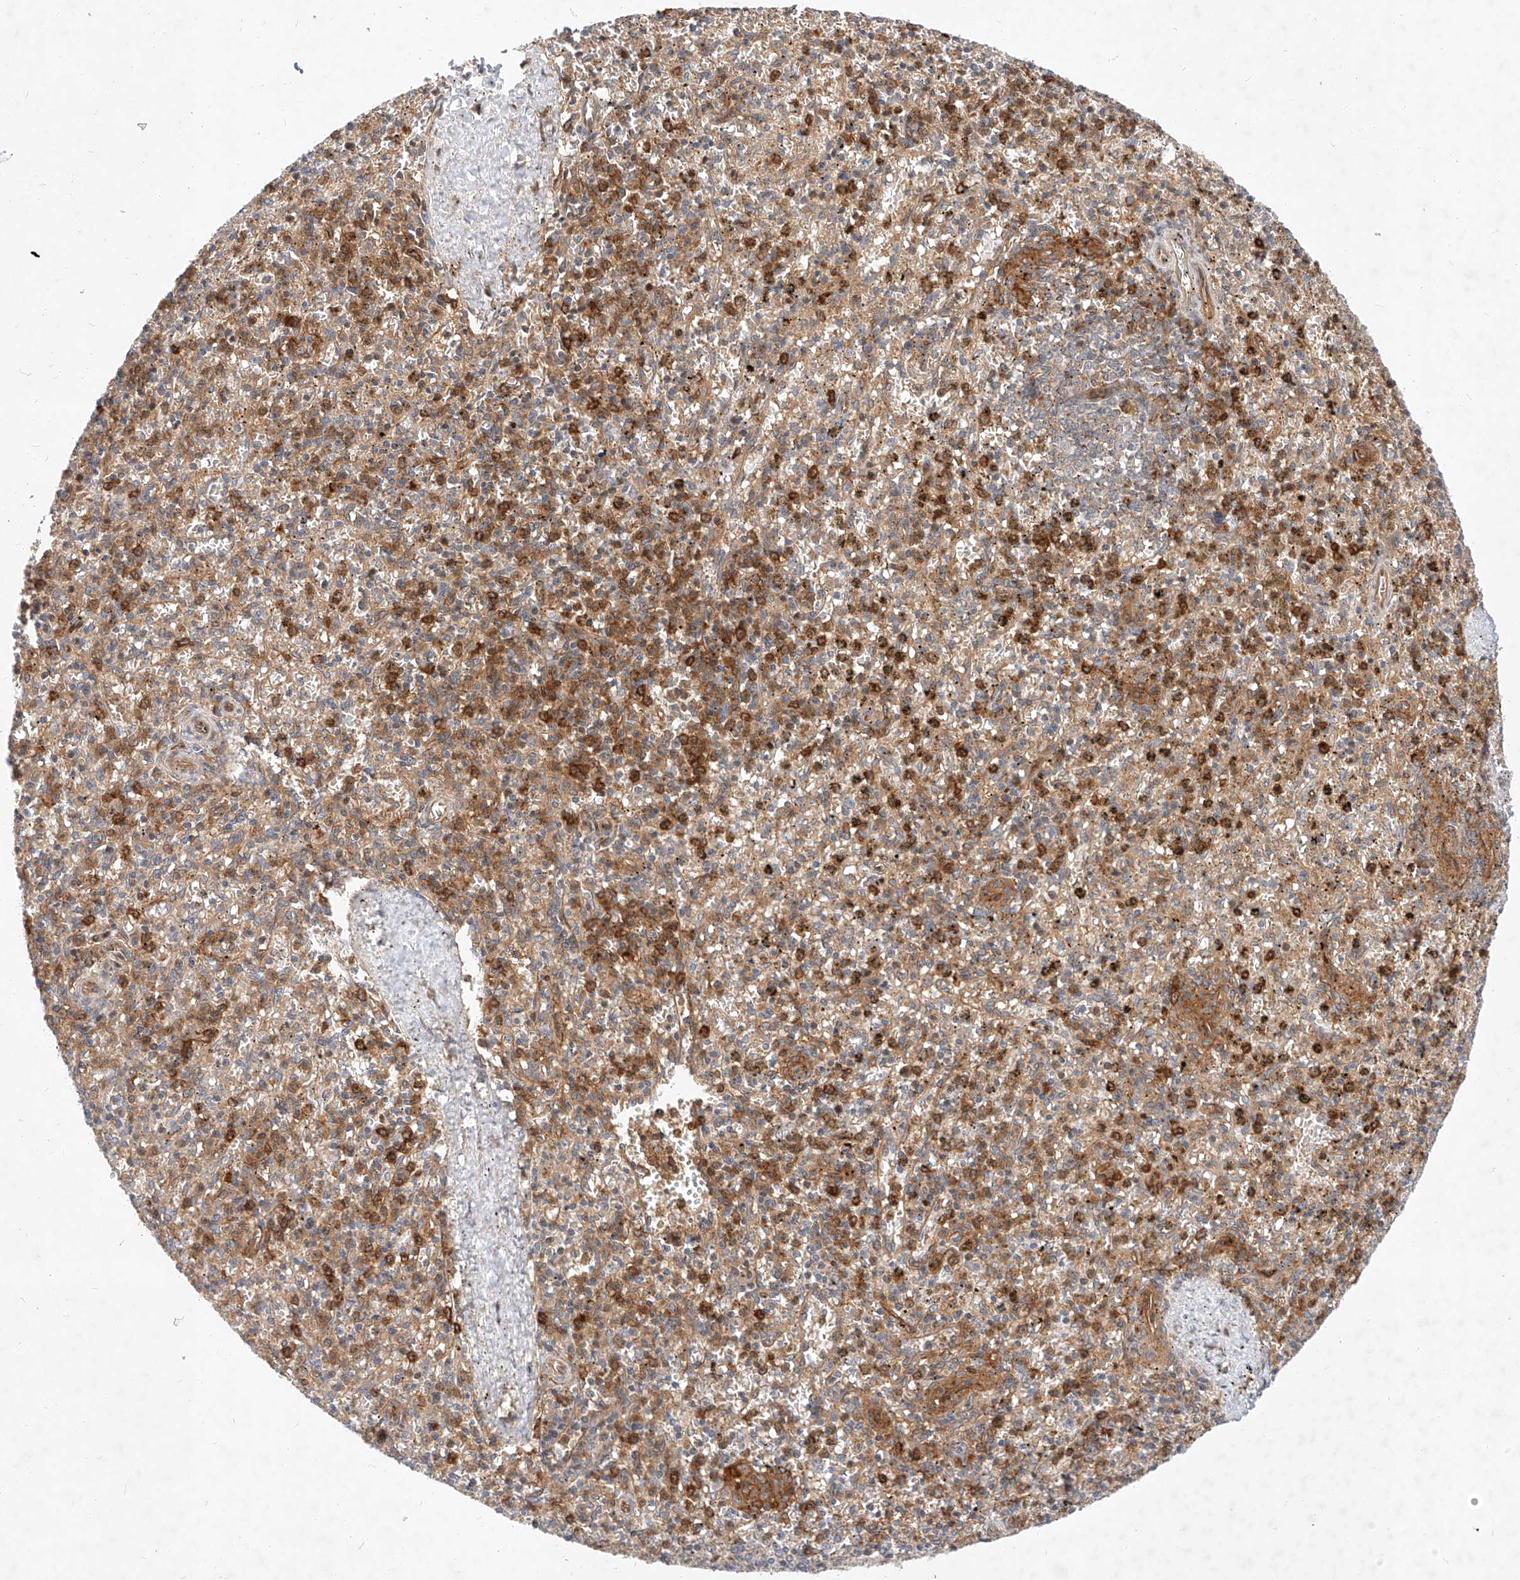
{"staining": {"intensity": "moderate", "quantity": "25%-75%", "location": "cytoplasmic/membranous"}, "tissue": "spleen", "cell_type": "Cells in red pulp", "image_type": "normal", "snomed": [{"axis": "morphology", "description": "Normal tissue, NOS"}, {"axis": "topography", "description": "Spleen"}], "caption": "Immunohistochemistry (IHC) (DAB (3,3'-diaminobenzidine)) staining of unremarkable spleen displays moderate cytoplasmic/membranous protein expression in approximately 25%-75% of cells in red pulp. The protein of interest is shown in brown color, while the nuclei are stained blue.", "gene": "NFAM1", "patient": {"sex": "male", "age": 72}}